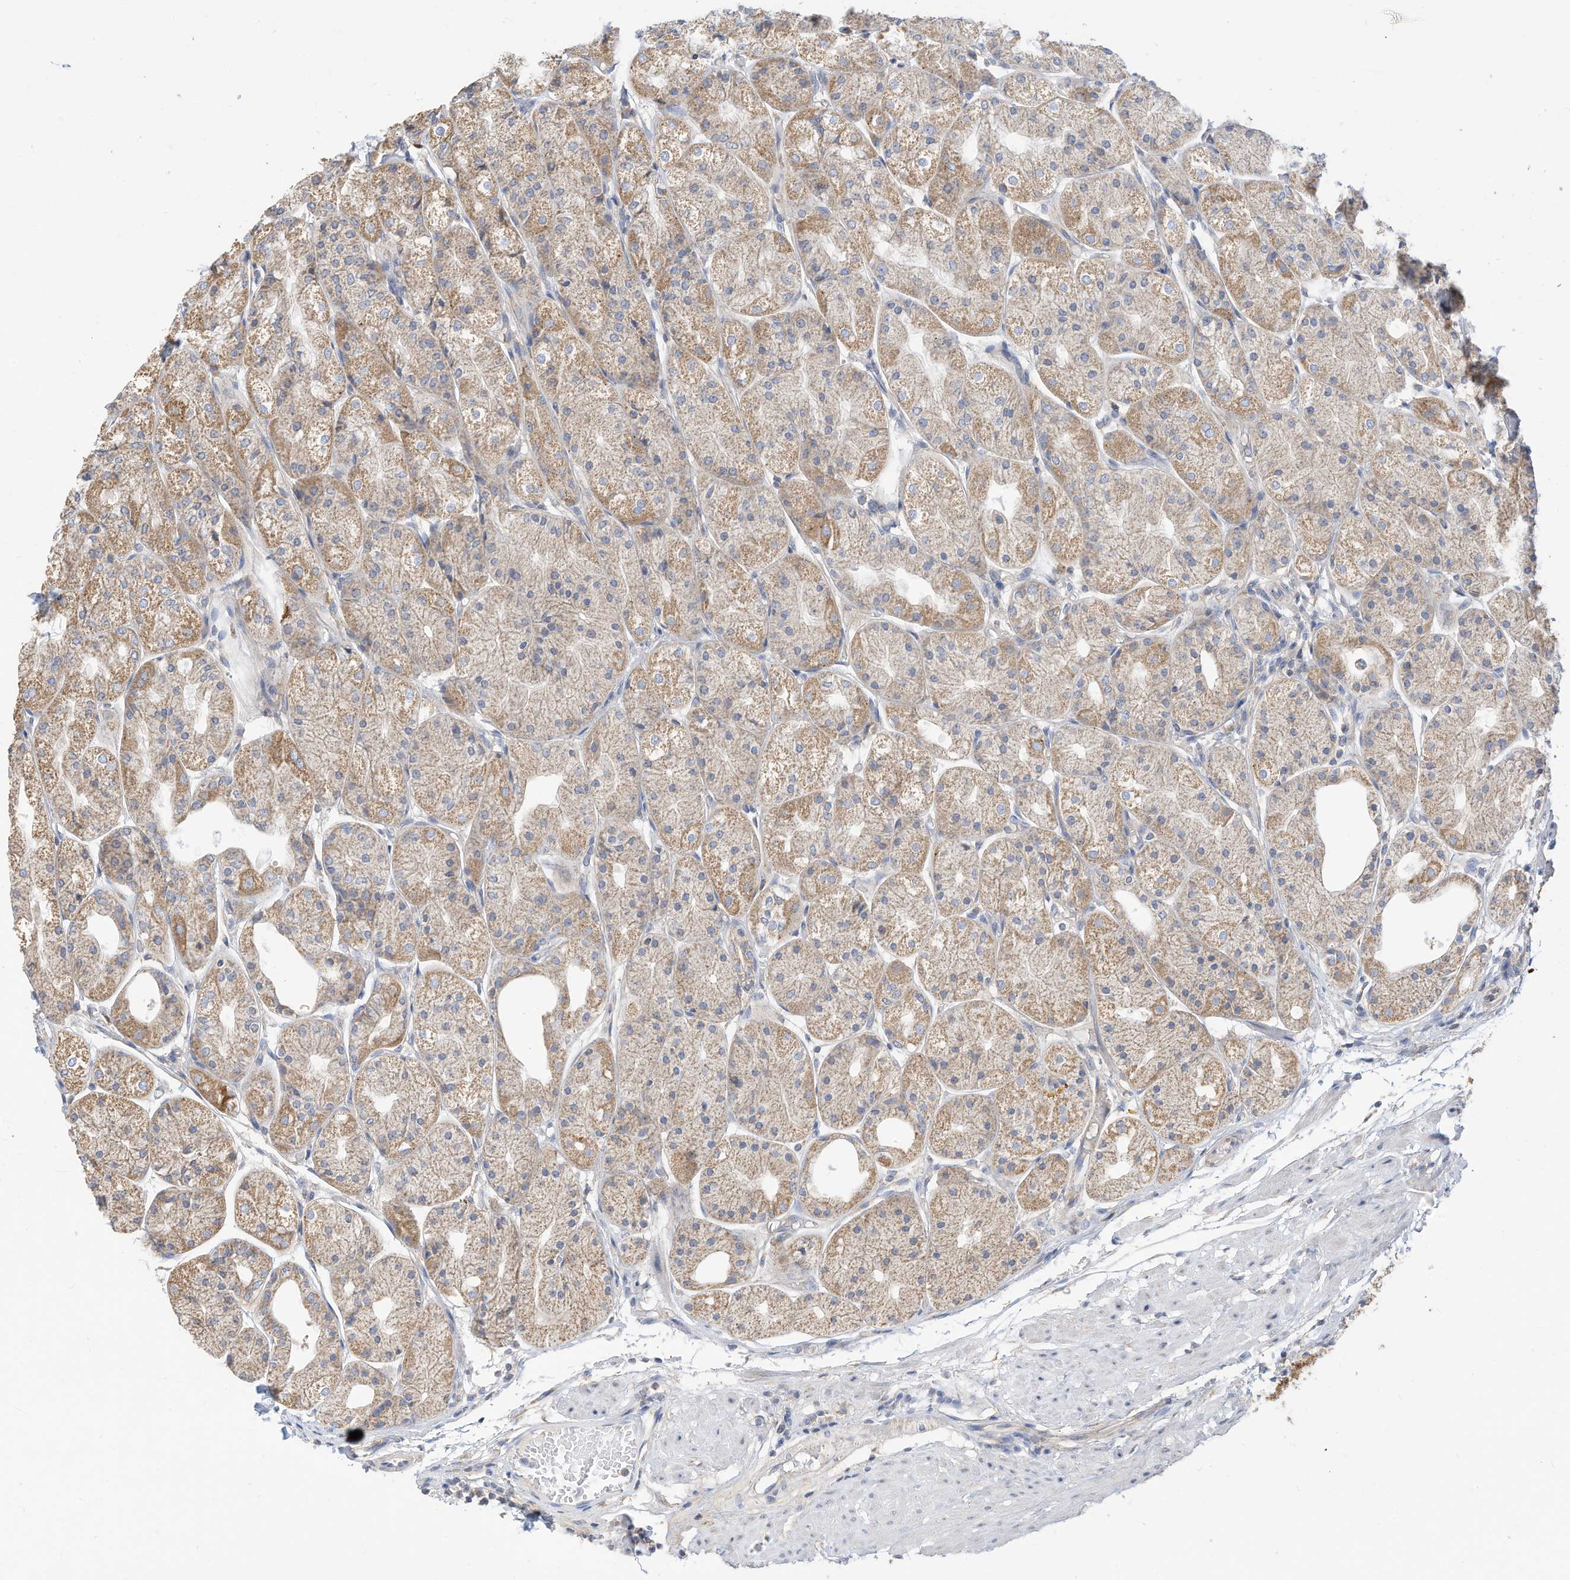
{"staining": {"intensity": "moderate", "quantity": ">75%", "location": "cytoplasmic/membranous"}, "tissue": "stomach", "cell_type": "Glandular cells", "image_type": "normal", "snomed": [{"axis": "morphology", "description": "Normal tissue, NOS"}, {"axis": "topography", "description": "Stomach, upper"}], "caption": "Glandular cells show moderate cytoplasmic/membranous positivity in approximately >75% of cells in benign stomach. The protein of interest is stained brown, and the nuclei are stained in blue (DAB IHC with brightfield microscopy, high magnification).", "gene": "RHOH", "patient": {"sex": "male", "age": 72}}